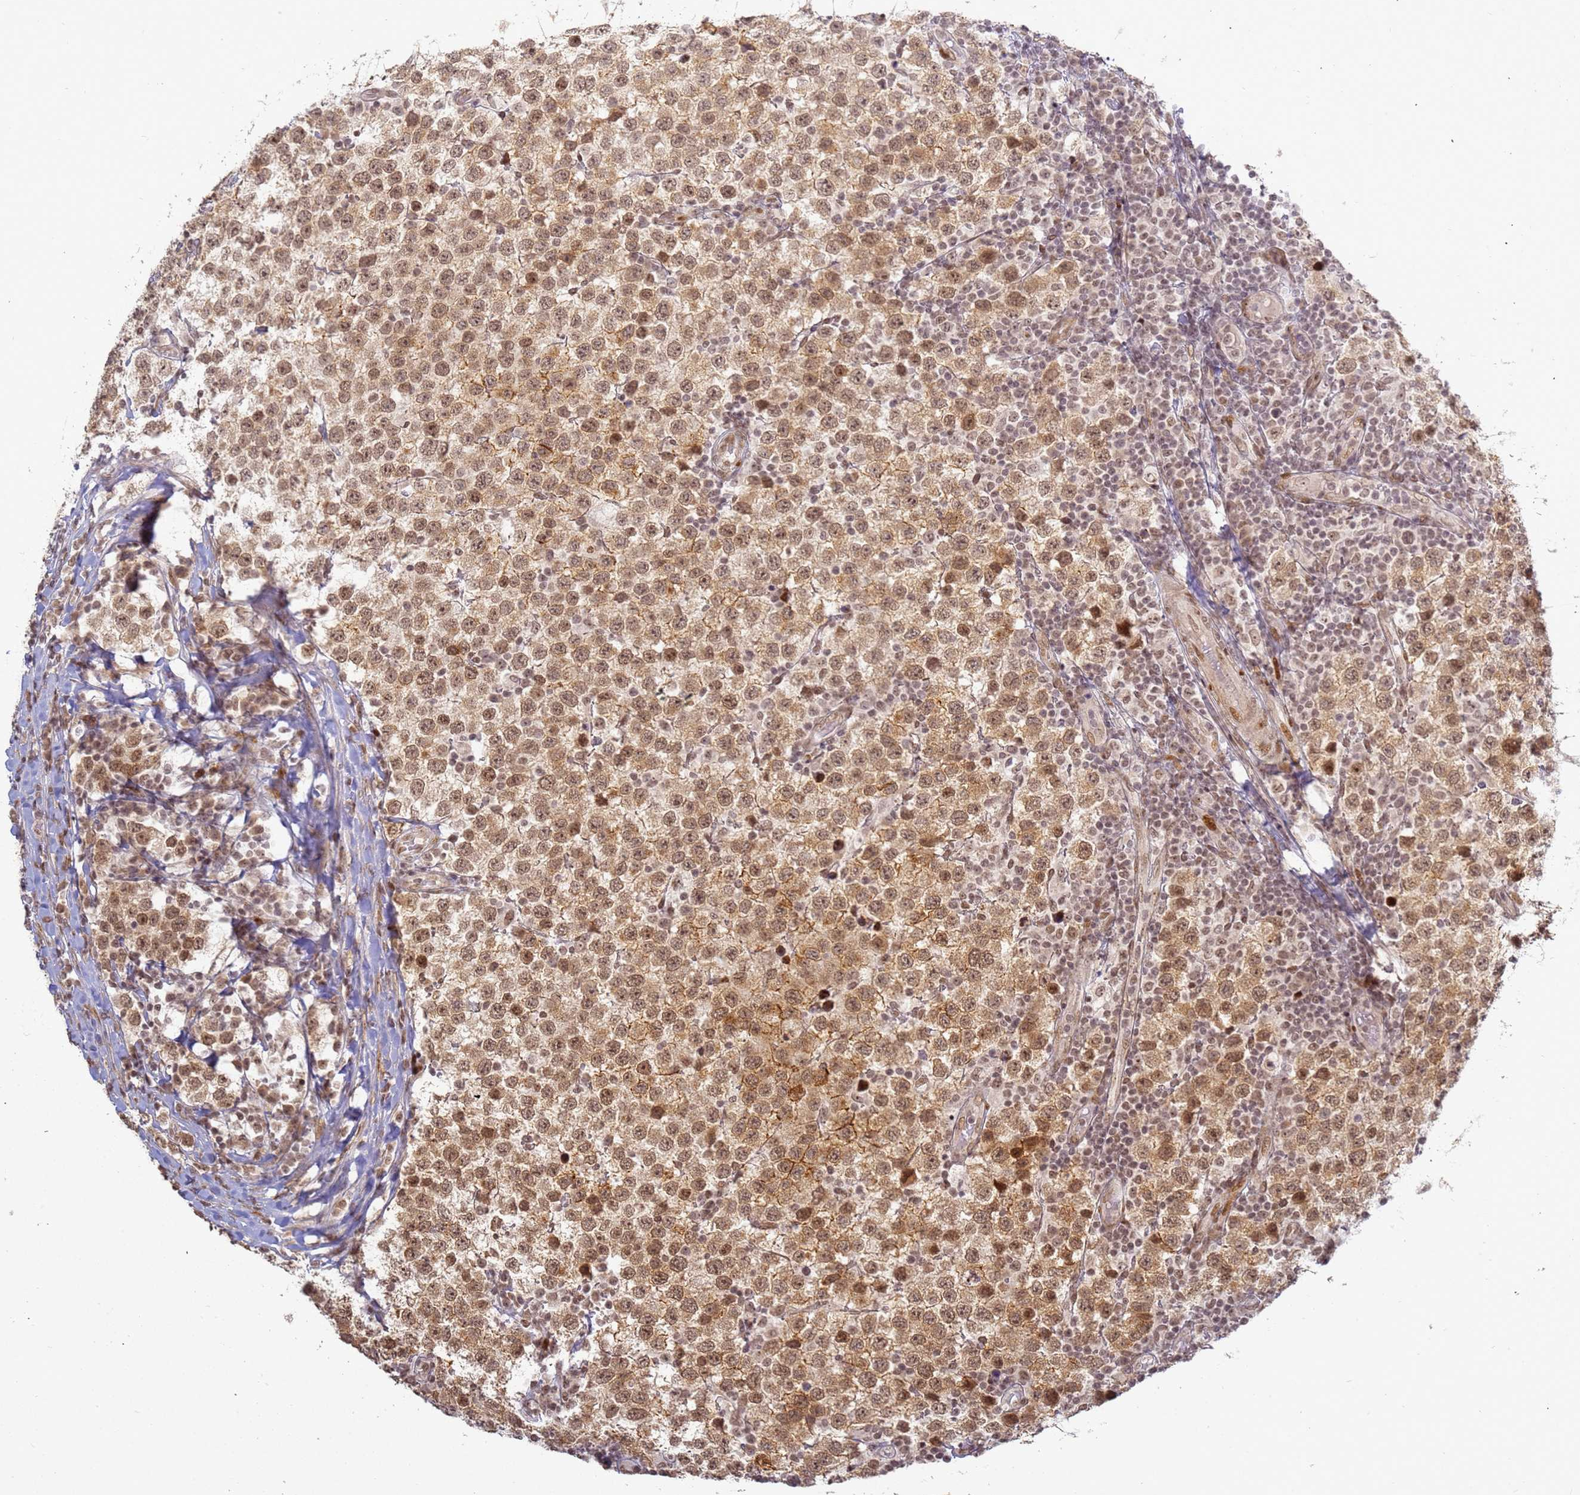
{"staining": {"intensity": "moderate", "quantity": ">75%", "location": "cytoplasmic/membranous,nuclear"}, "tissue": "testis cancer", "cell_type": "Tumor cells", "image_type": "cancer", "snomed": [{"axis": "morphology", "description": "Seminoma, NOS"}, {"axis": "topography", "description": "Testis"}], "caption": "Moderate cytoplasmic/membranous and nuclear positivity for a protein is present in about >75% of tumor cells of seminoma (testis) using immunohistochemistry (IHC).", "gene": "ABCA2", "patient": {"sex": "male", "age": 34}}